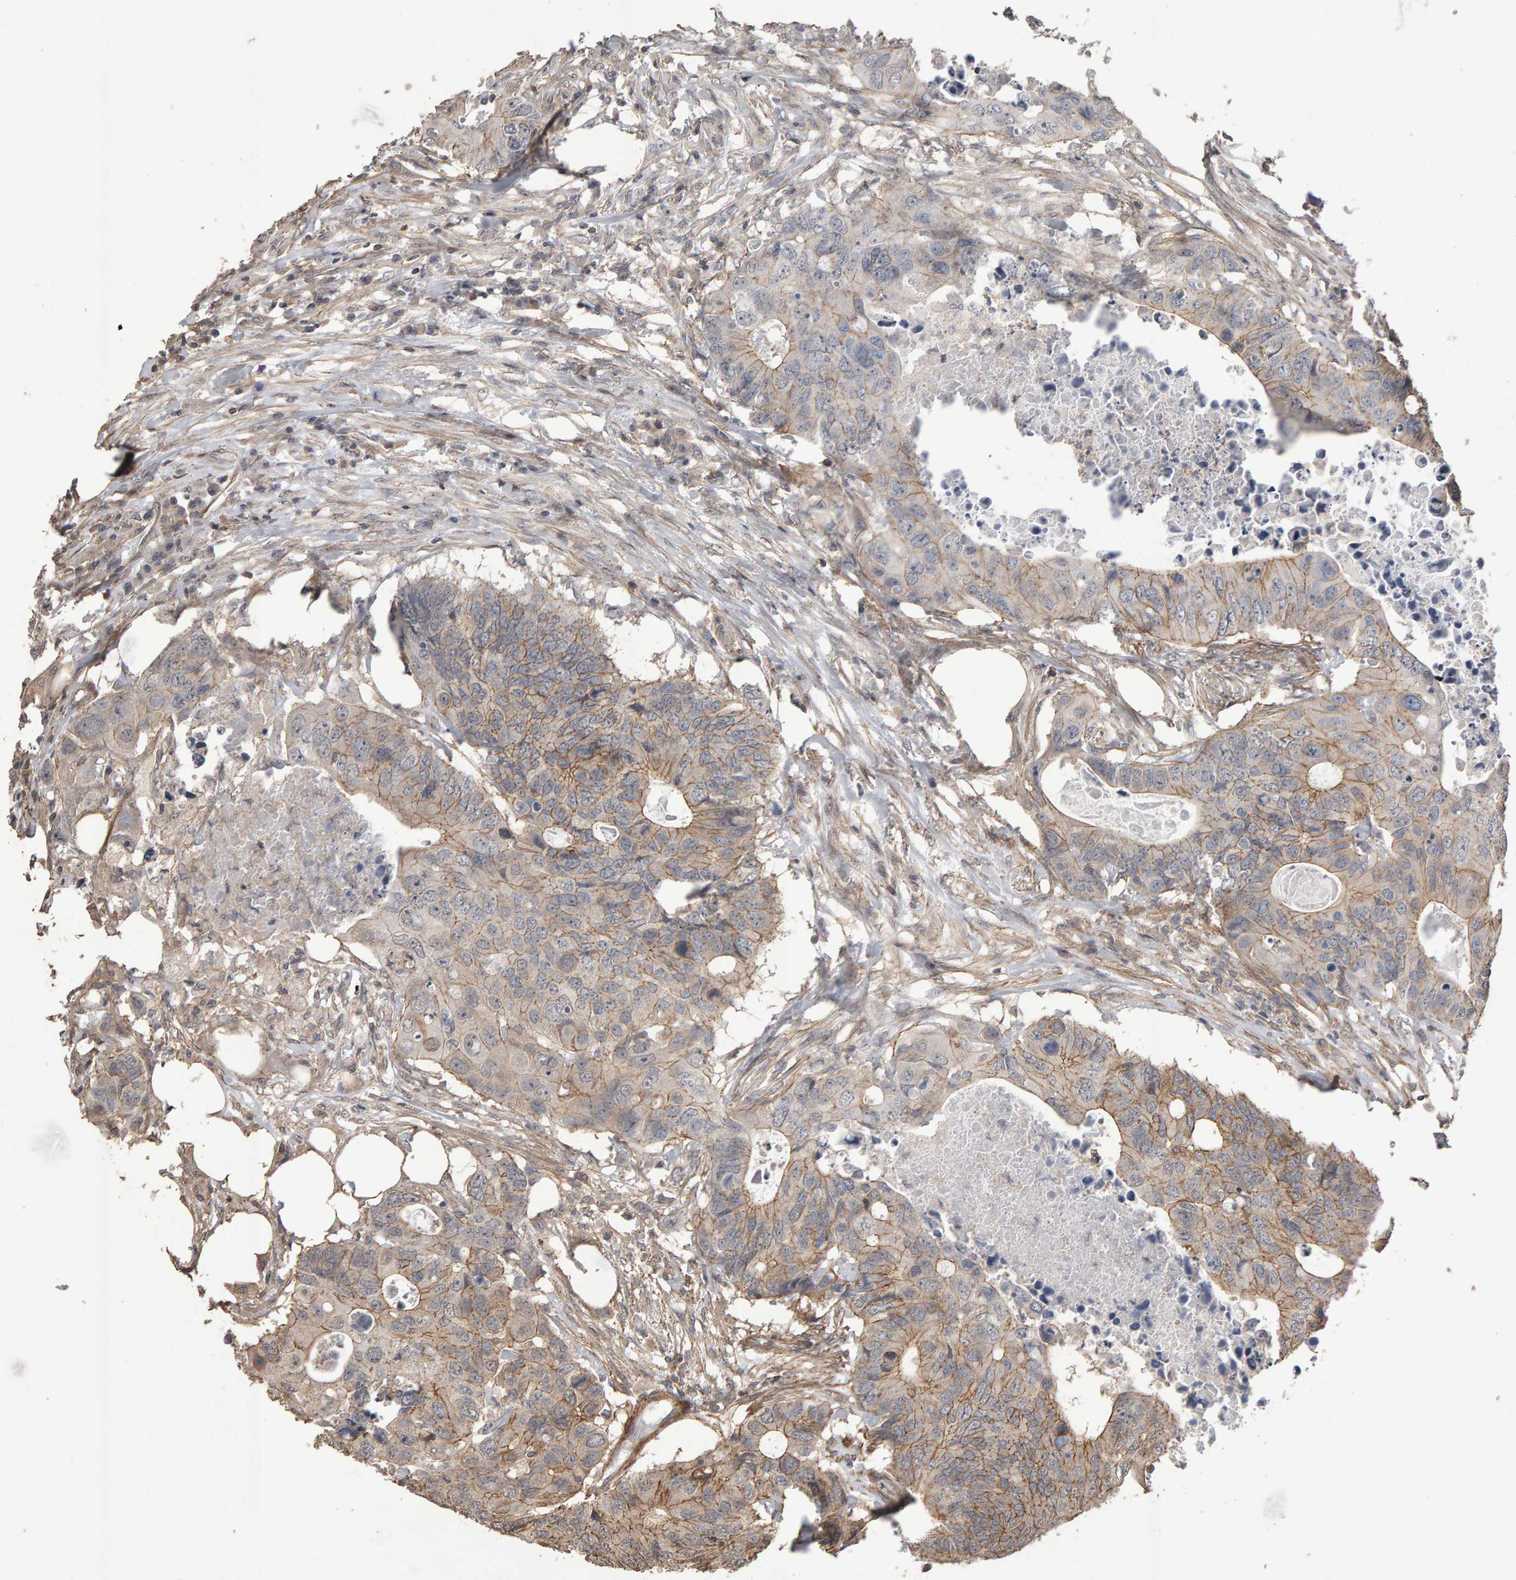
{"staining": {"intensity": "moderate", "quantity": "25%-75%", "location": "cytoplasmic/membranous"}, "tissue": "colorectal cancer", "cell_type": "Tumor cells", "image_type": "cancer", "snomed": [{"axis": "morphology", "description": "Adenocarcinoma, NOS"}, {"axis": "topography", "description": "Colon"}], "caption": "High-power microscopy captured an immunohistochemistry (IHC) photomicrograph of colorectal cancer, revealing moderate cytoplasmic/membranous expression in about 25%-75% of tumor cells. (DAB = brown stain, brightfield microscopy at high magnification).", "gene": "SCRIB", "patient": {"sex": "male", "age": 71}}